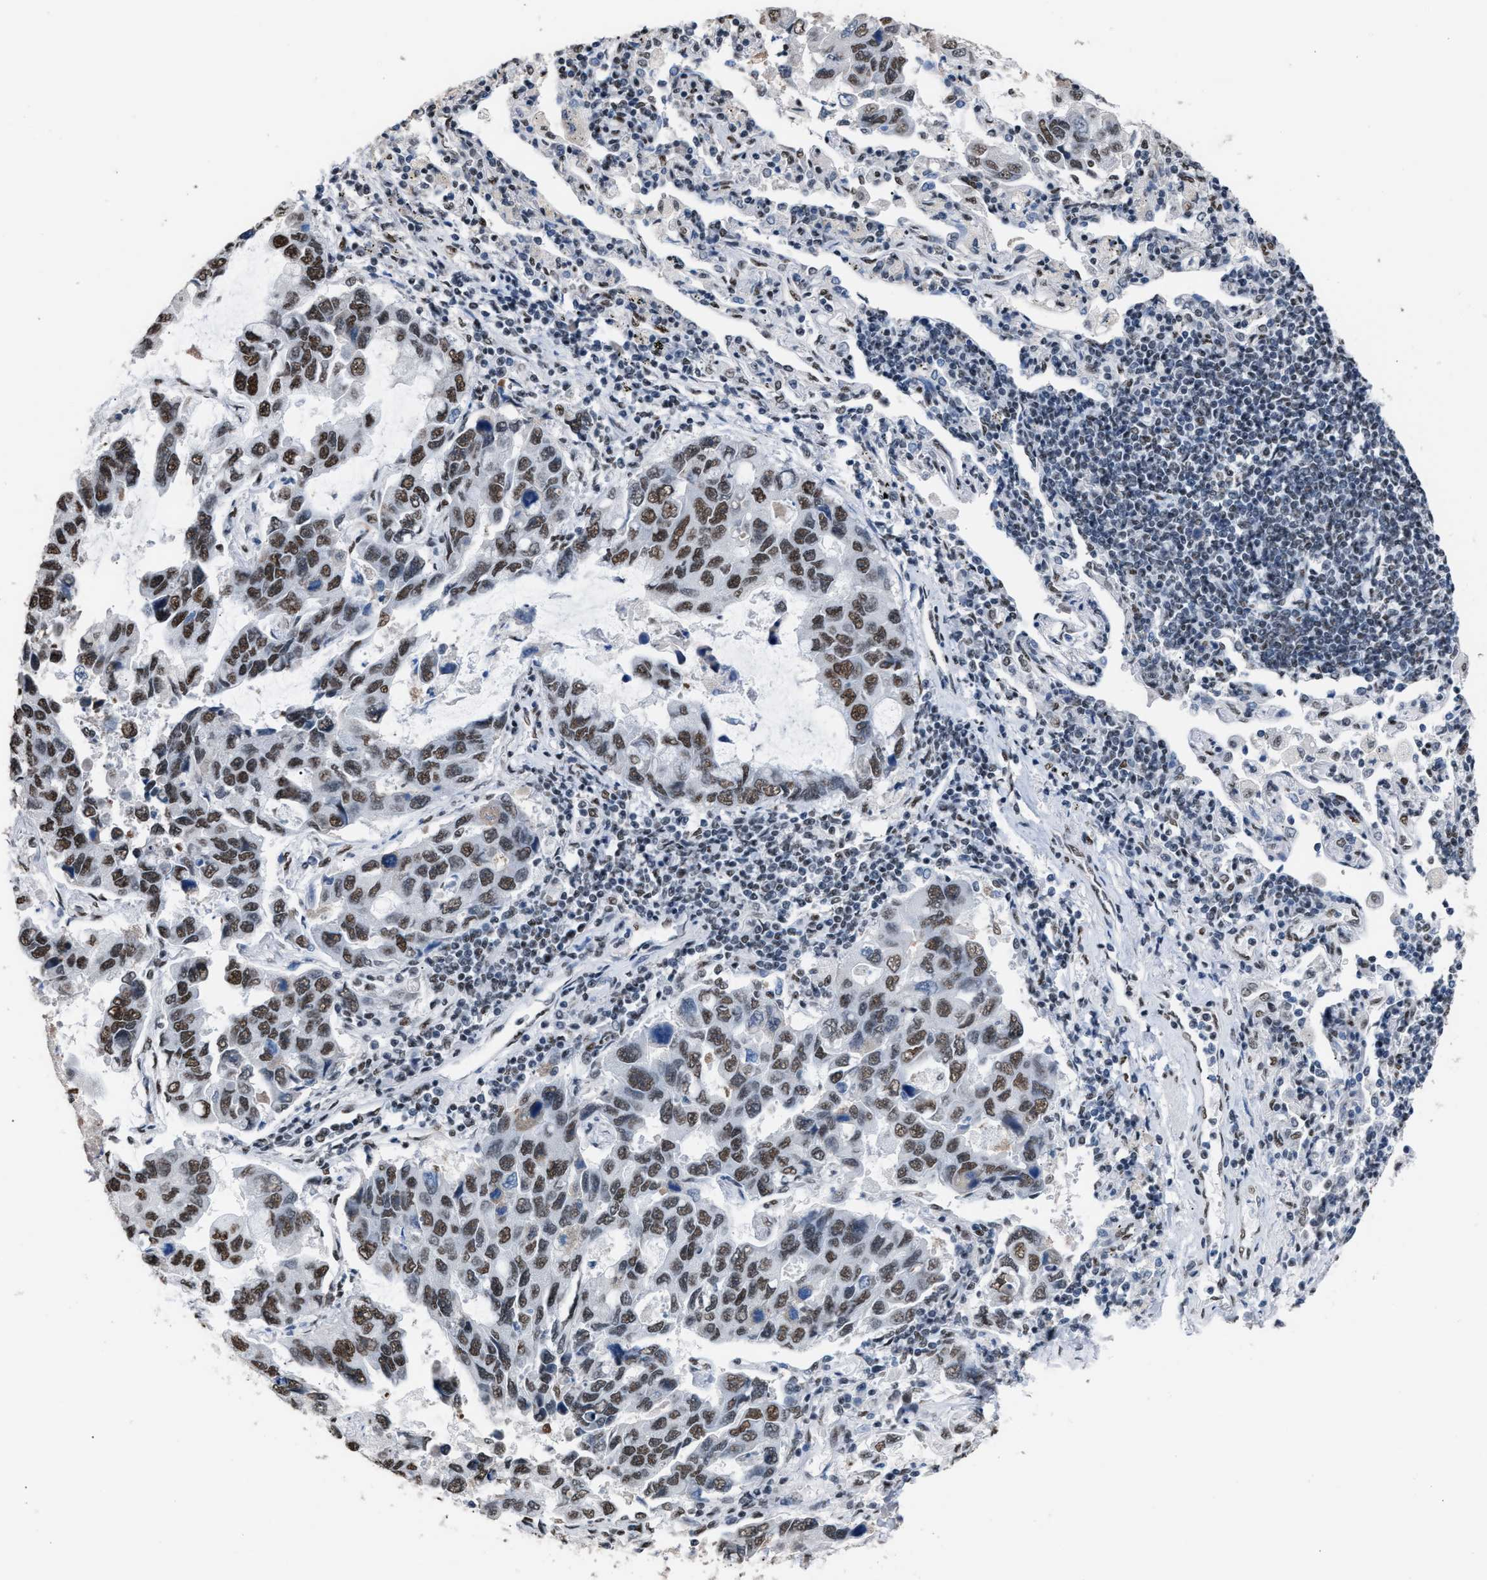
{"staining": {"intensity": "moderate", "quantity": ">75%", "location": "nuclear"}, "tissue": "lung cancer", "cell_type": "Tumor cells", "image_type": "cancer", "snomed": [{"axis": "morphology", "description": "Adenocarcinoma, NOS"}, {"axis": "topography", "description": "Lung"}], "caption": "Human lung cancer stained for a protein (brown) reveals moderate nuclear positive staining in about >75% of tumor cells.", "gene": "CCAR2", "patient": {"sex": "male", "age": 64}}